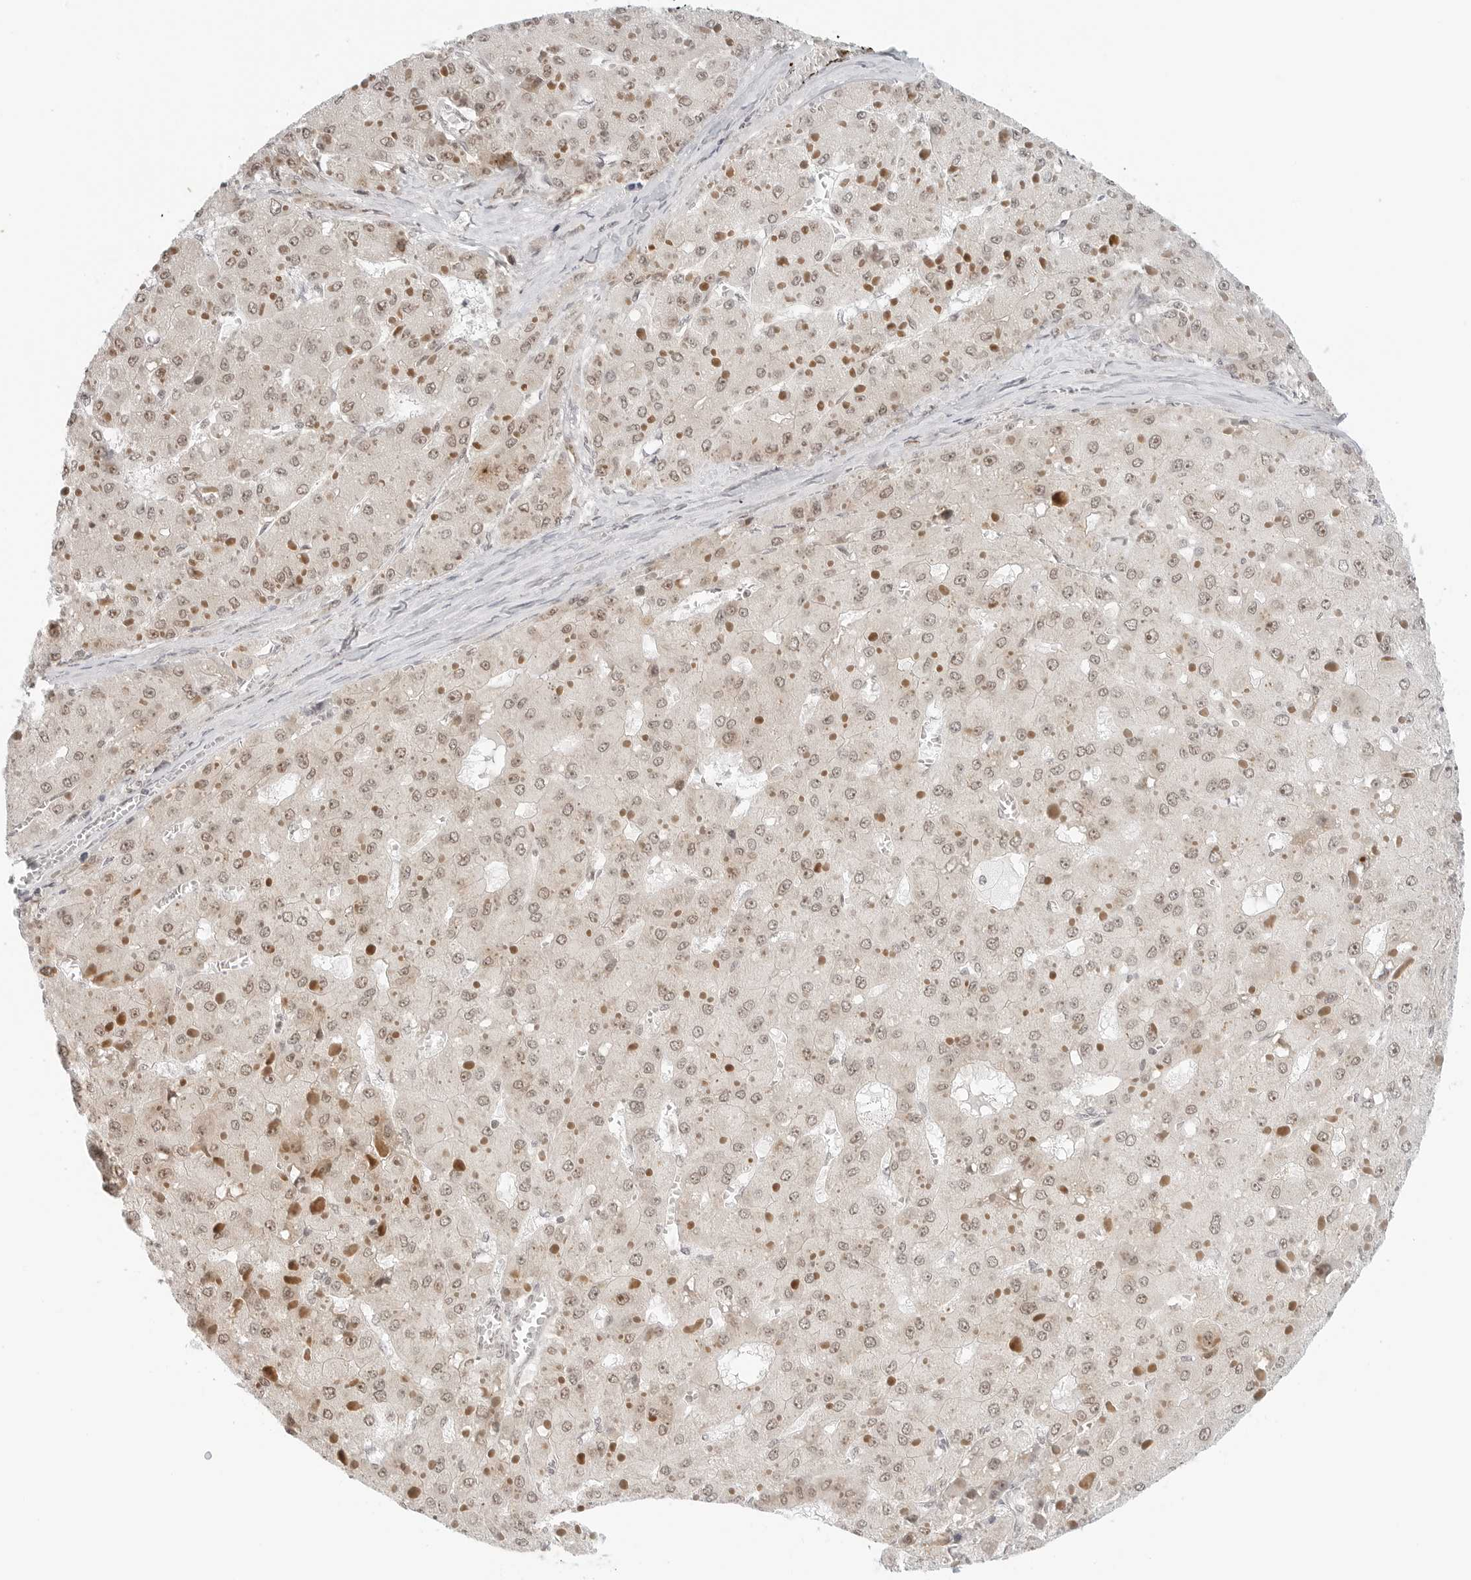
{"staining": {"intensity": "moderate", "quantity": ">75%", "location": "nuclear"}, "tissue": "liver cancer", "cell_type": "Tumor cells", "image_type": "cancer", "snomed": [{"axis": "morphology", "description": "Carcinoma, Hepatocellular, NOS"}, {"axis": "topography", "description": "Liver"}], "caption": "This photomicrograph displays liver cancer (hepatocellular carcinoma) stained with immunohistochemistry to label a protein in brown. The nuclear of tumor cells show moderate positivity for the protein. Nuclei are counter-stained blue.", "gene": "METAP1", "patient": {"sex": "female", "age": 73}}